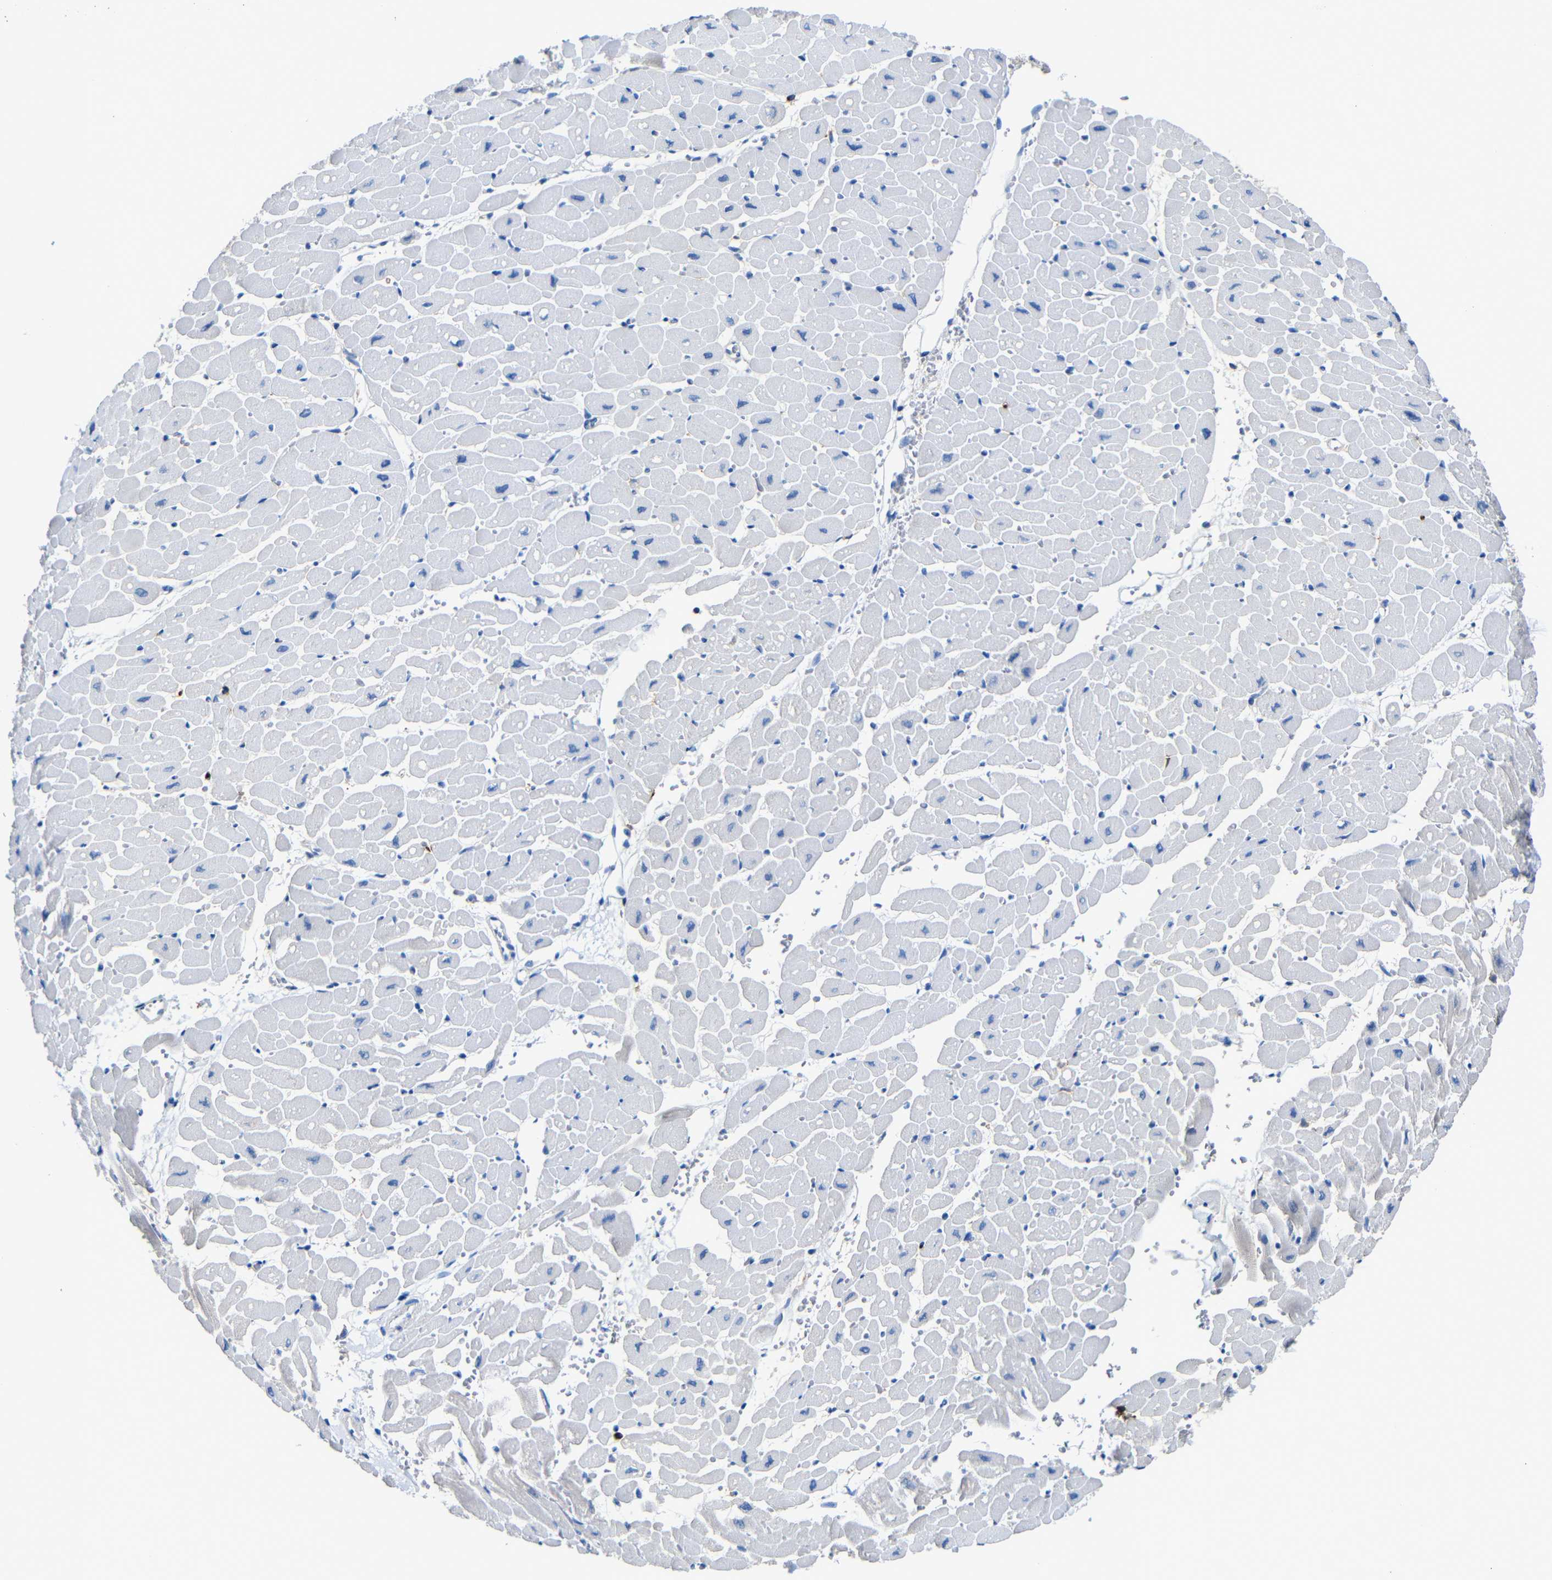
{"staining": {"intensity": "negative", "quantity": "none", "location": "none"}, "tissue": "heart muscle", "cell_type": "Cardiomyocytes", "image_type": "normal", "snomed": [{"axis": "morphology", "description": "Normal tissue, NOS"}, {"axis": "topography", "description": "Heart"}], "caption": "An IHC photomicrograph of normal heart muscle is shown. There is no staining in cardiomyocytes of heart muscle.", "gene": "P2RY12", "patient": {"sex": "male", "age": 45}}